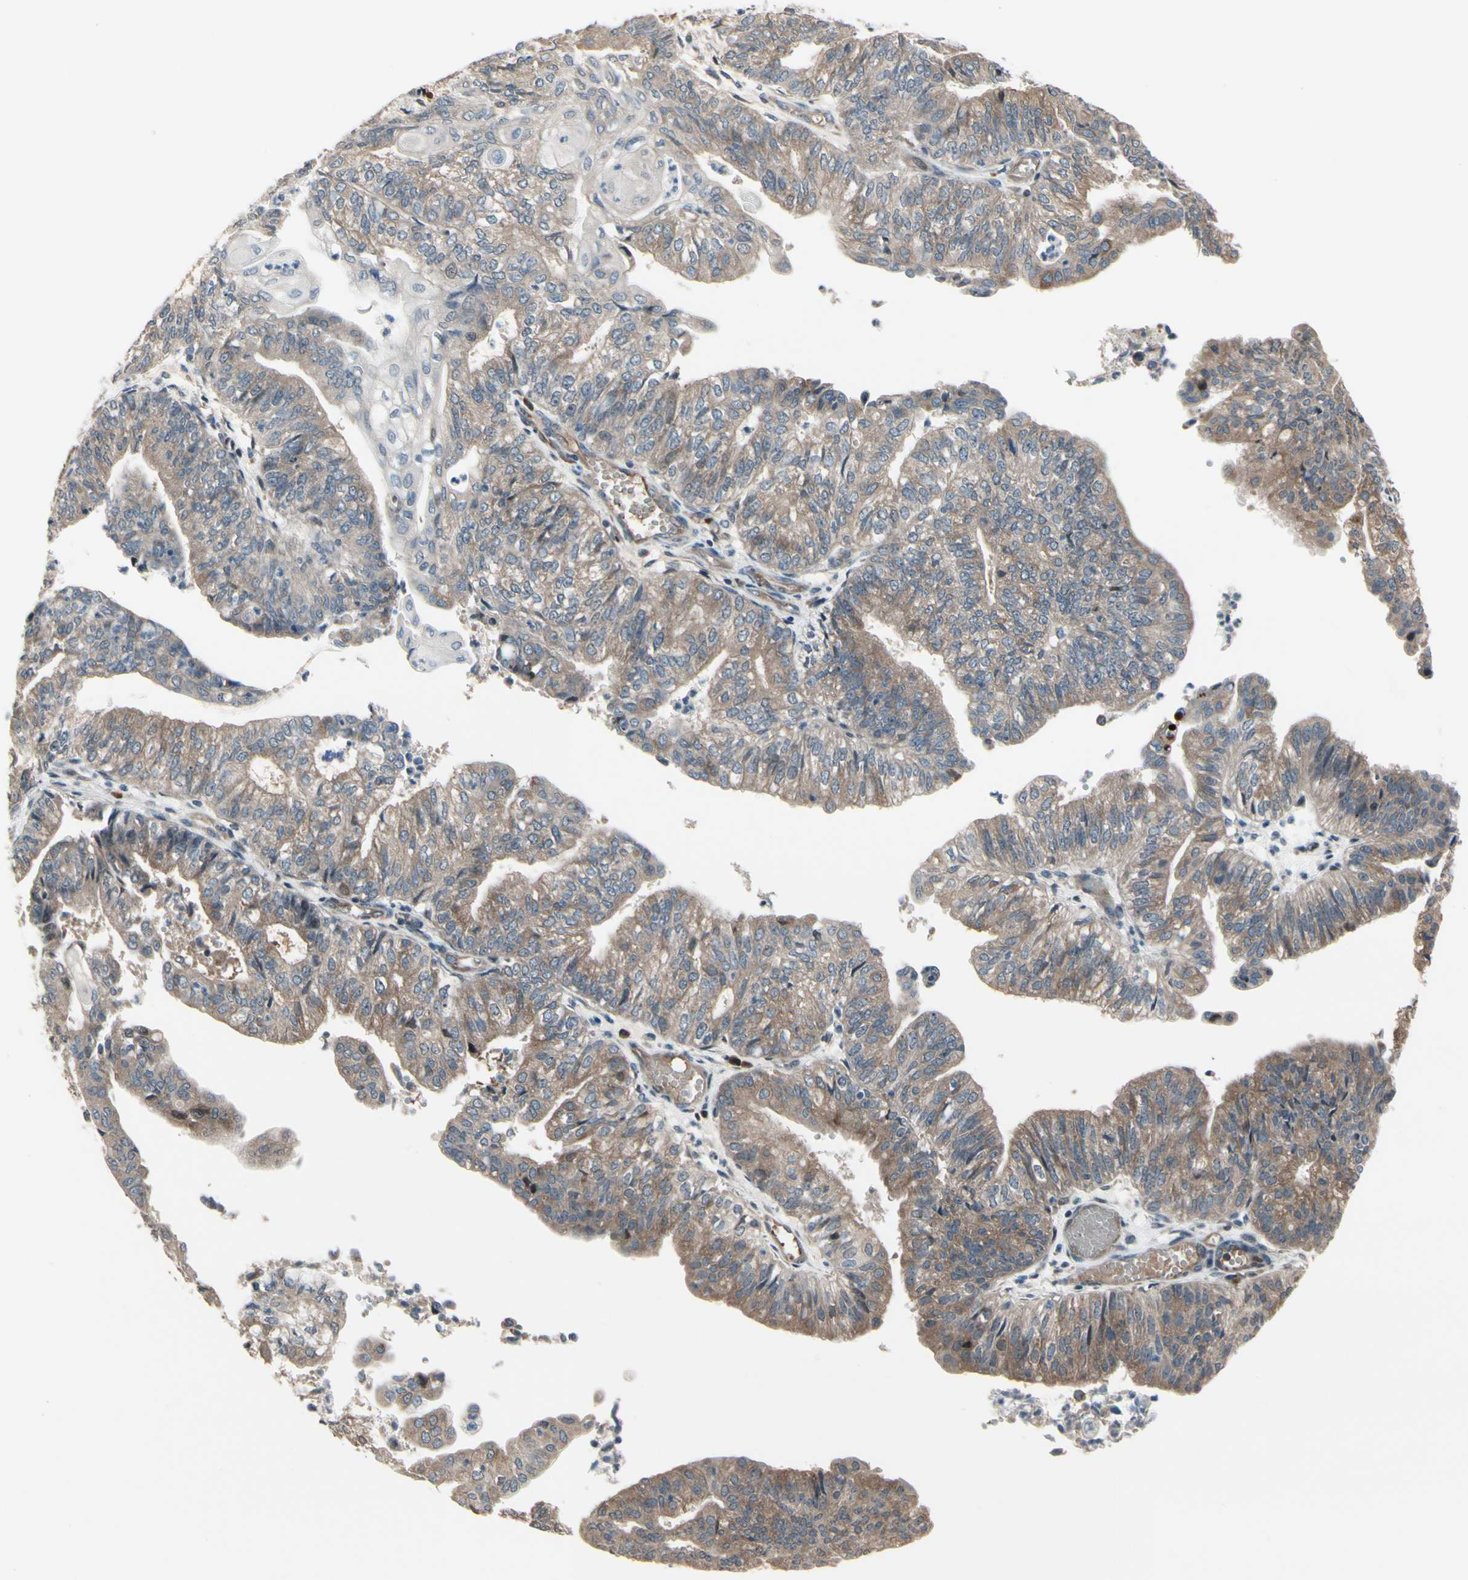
{"staining": {"intensity": "weak", "quantity": ">75%", "location": "cytoplasmic/membranous"}, "tissue": "endometrial cancer", "cell_type": "Tumor cells", "image_type": "cancer", "snomed": [{"axis": "morphology", "description": "Adenocarcinoma, NOS"}, {"axis": "topography", "description": "Endometrium"}], "caption": "The image reveals staining of endometrial cancer, revealing weak cytoplasmic/membranous protein expression (brown color) within tumor cells.", "gene": "SNX29", "patient": {"sex": "female", "age": 59}}